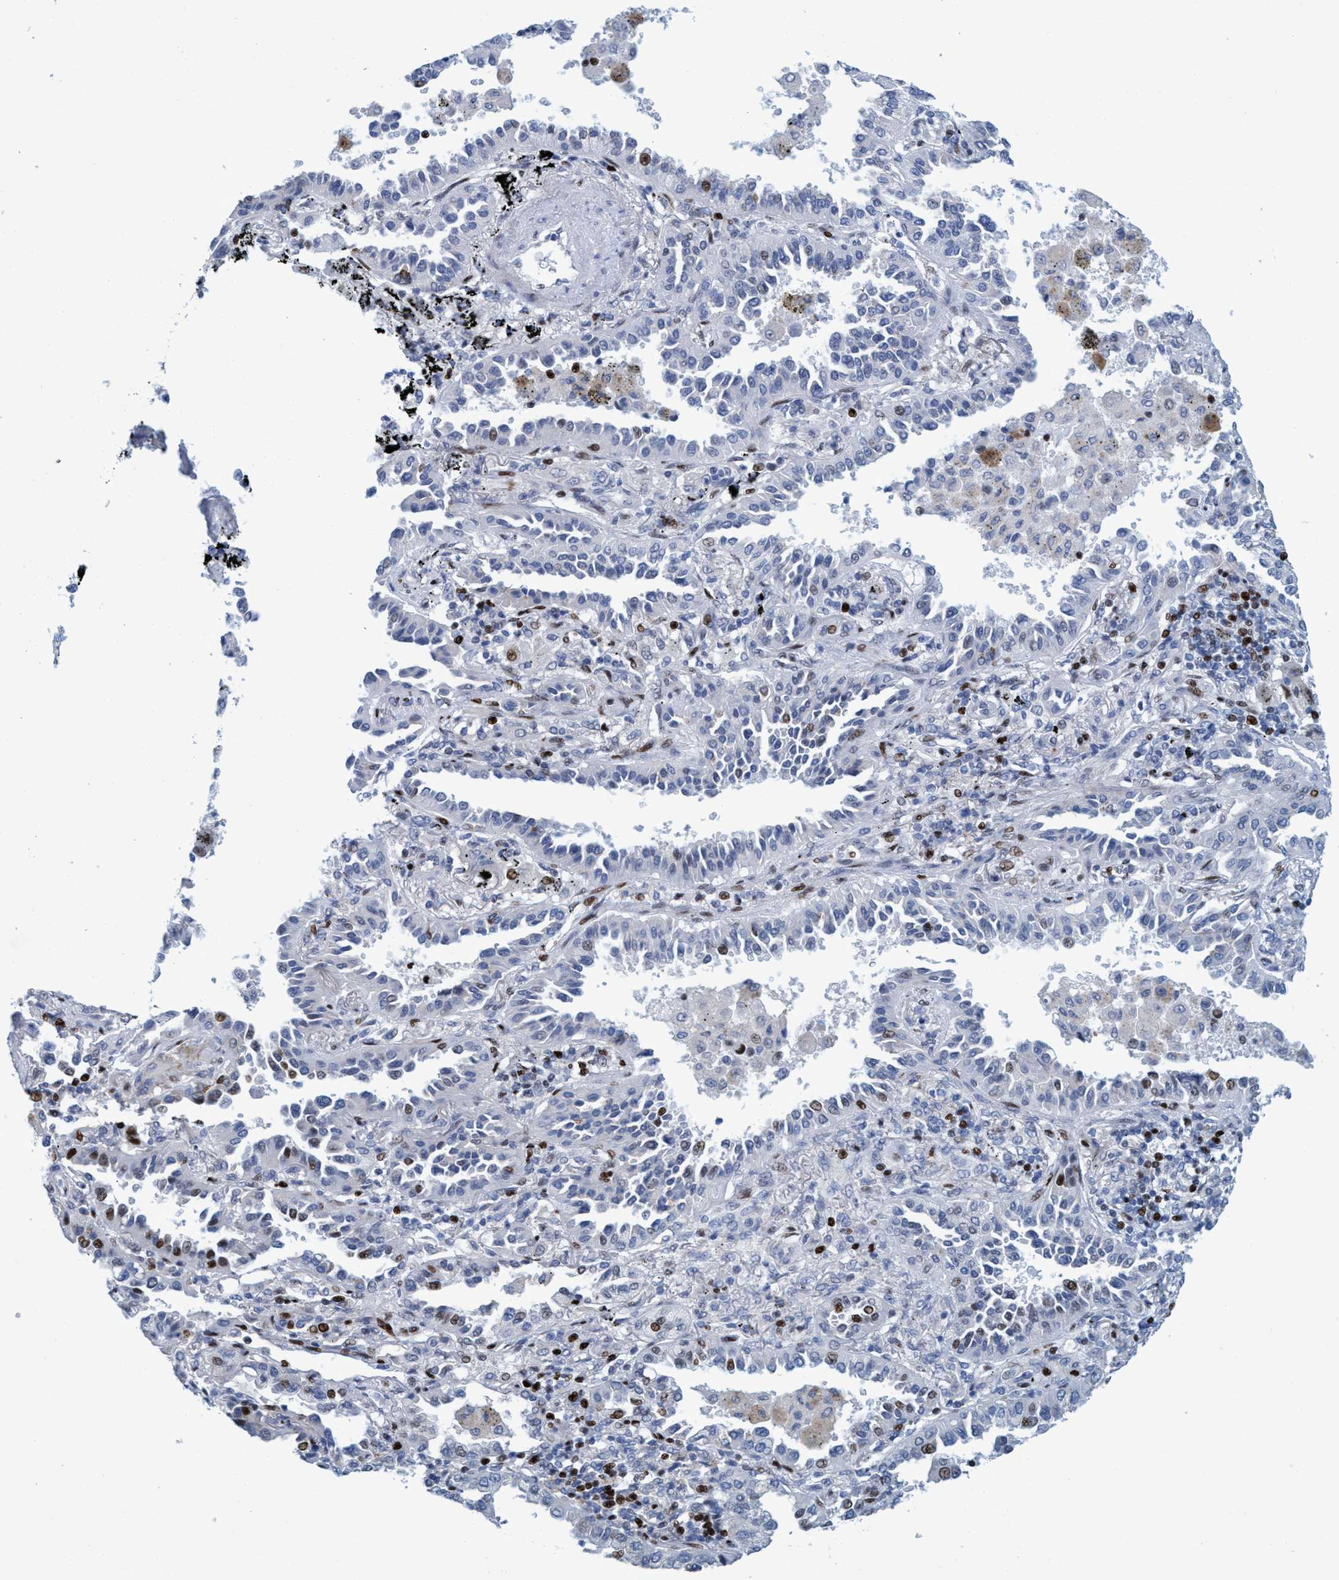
{"staining": {"intensity": "moderate", "quantity": "<25%", "location": "nuclear"}, "tissue": "lung cancer", "cell_type": "Tumor cells", "image_type": "cancer", "snomed": [{"axis": "morphology", "description": "Normal tissue, NOS"}, {"axis": "morphology", "description": "Adenocarcinoma, NOS"}, {"axis": "topography", "description": "Lung"}], "caption": "IHC of human lung cancer (adenocarcinoma) reveals low levels of moderate nuclear staining in approximately <25% of tumor cells.", "gene": "R3HCC1", "patient": {"sex": "male", "age": 59}}